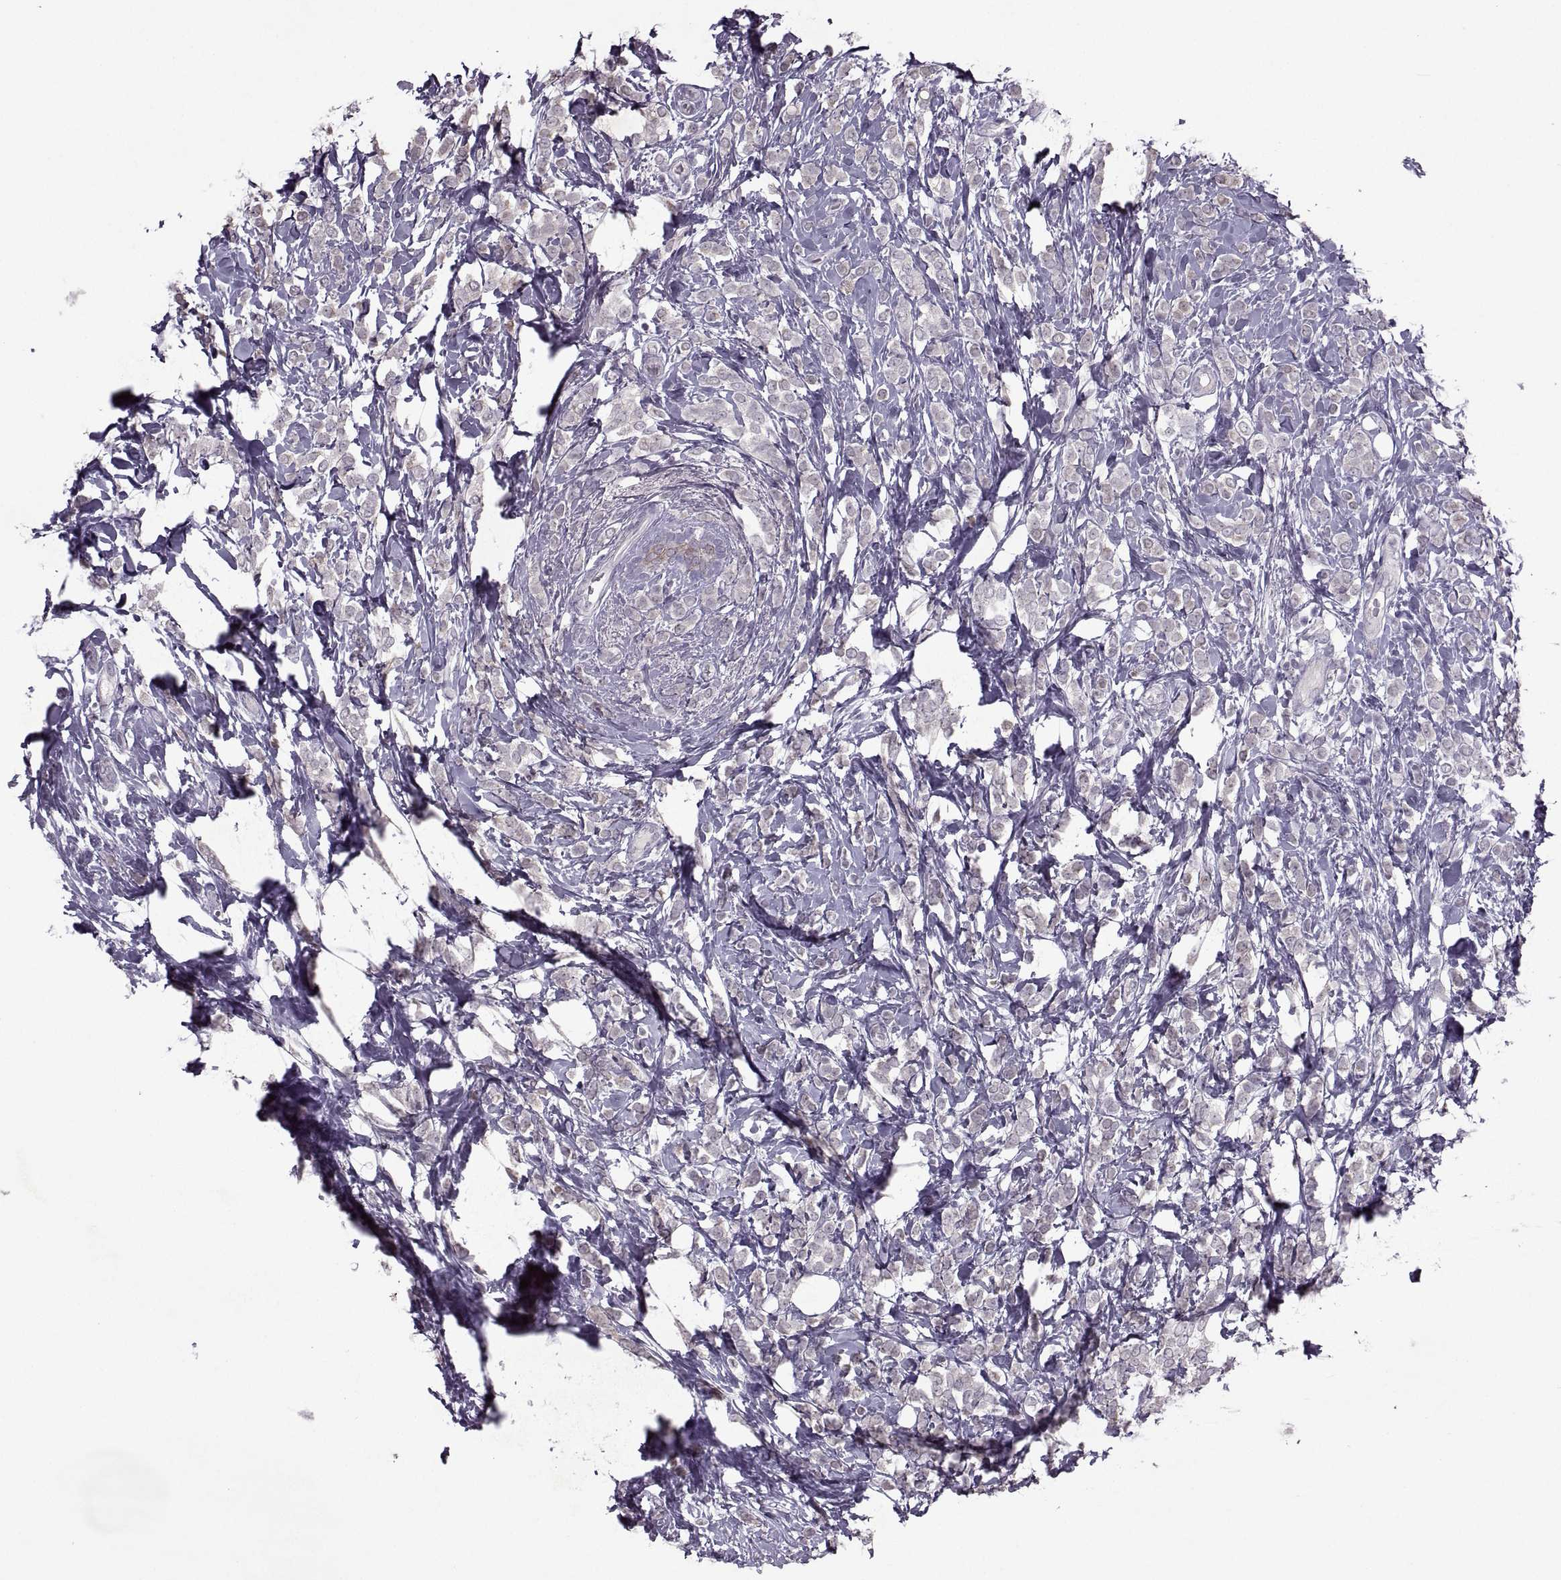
{"staining": {"intensity": "weak", "quantity": "25%-75%", "location": "cytoplasmic/membranous"}, "tissue": "breast cancer", "cell_type": "Tumor cells", "image_type": "cancer", "snomed": [{"axis": "morphology", "description": "Lobular carcinoma"}, {"axis": "topography", "description": "Breast"}], "caption": "Tumor cells reveal low levels of weak cytoplasmic/membranous positivity in about 25%-75% of cells in human lobular carcinoma (breast).", "gene": "MGAT4D", "patient": {"sex": "female", "age": 49}}